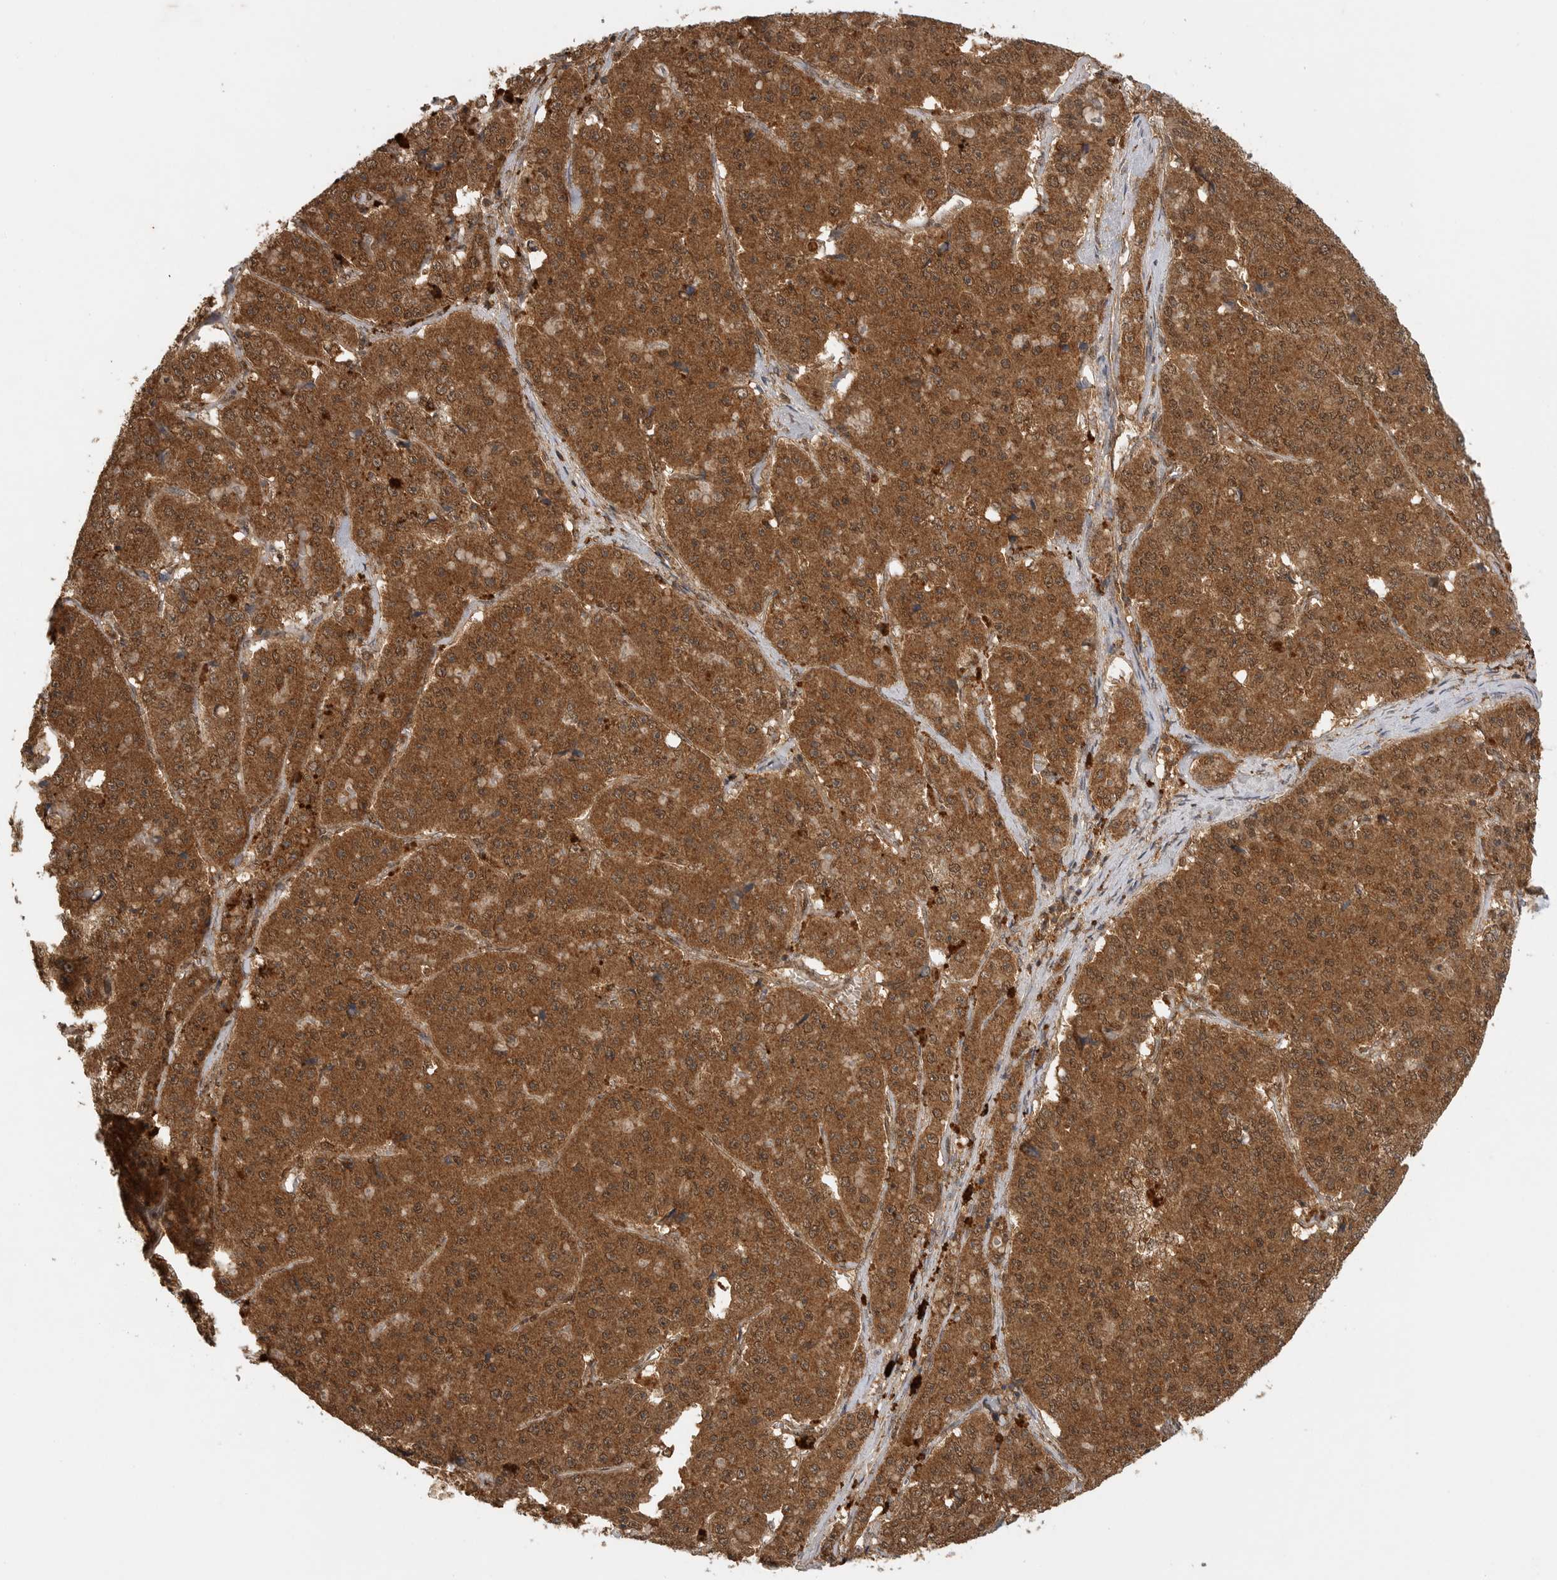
{"staining": {"intensity": "moderate", "quantity": ">75%", "location": "cytoplasmic/membranous,nuclear"}, "tissue": "pancreatic cancer", "cell_type": "Tumor cells", "image_type": "cancer", "snomed": [{"axis": "morphology", "description": "Adenocarcinoma, NOS"}, {"axis": "topography", "description": "Pancreas"}], "caption": "Immunohistochemistry (IHC) (DAB) staining of pancreatic cancer (adenocarcinoma) reveals moderate cytoplasmic/membranous and nuclear protein staining in about >75% of tumor cells.", "gene": "ICOSLG", "patient": {"sex": "male", "age": 50}}